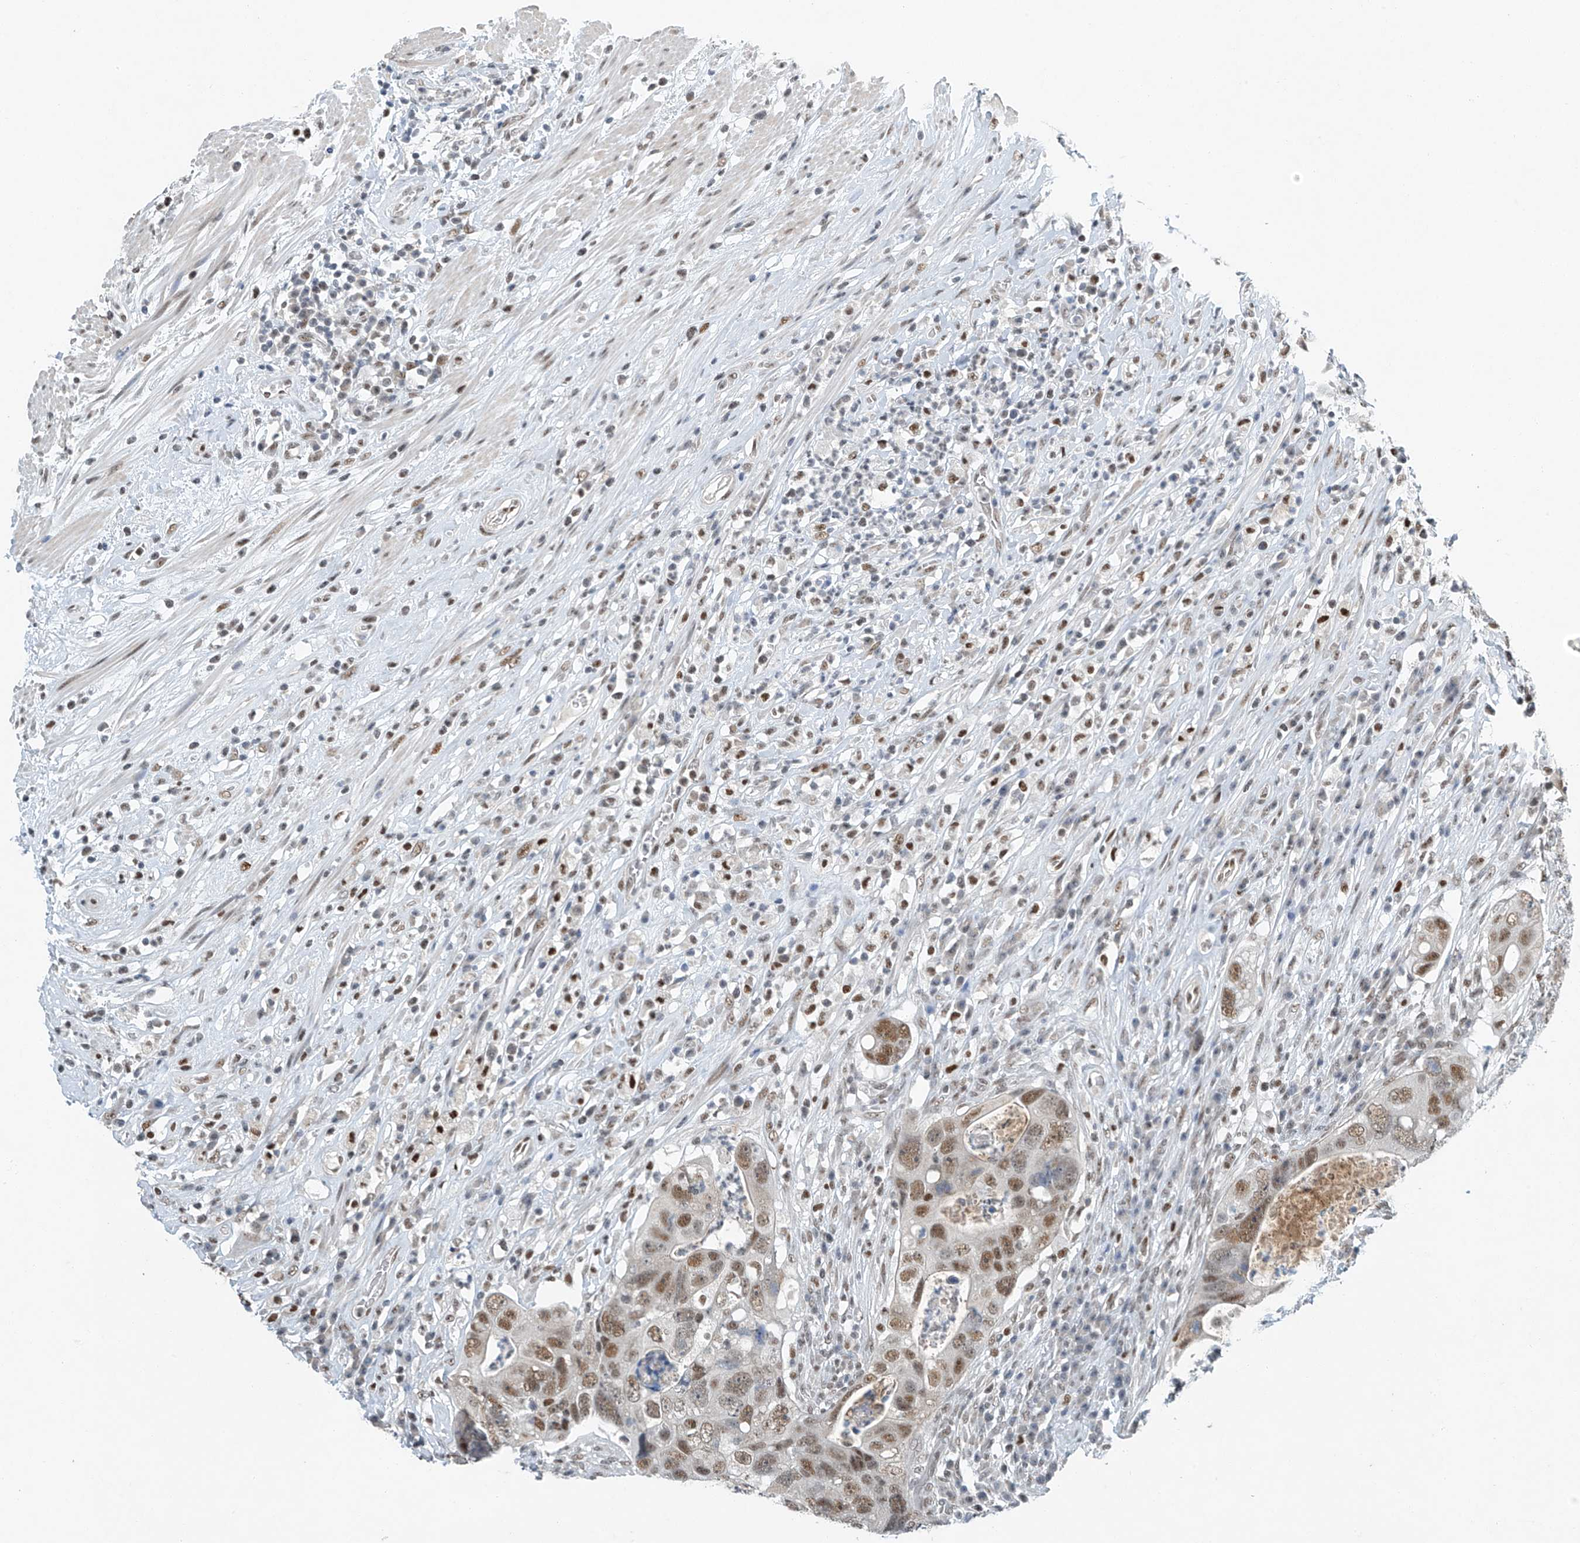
{"staining": {"intensity": "moderate", "quantity": ">75%", "location": "nuclear"}, "tissue": "colorectal cancer", "cell_type": "Tumor cells", "image_type": "cancer", "snomed": [{"axis": "morphology", "description": "Adenocarcinoma, NOS"}, {"axis": "topography", "description": "Rectum"}], "caption": "Colorectal cancer (adenocarcinoma) stained with a brown dye exhibits moderate nuclear positive positivity in approximately >75% of tumor cells.", "gene": "TAF8", "patient": {"sex": "male", "age": 59}}